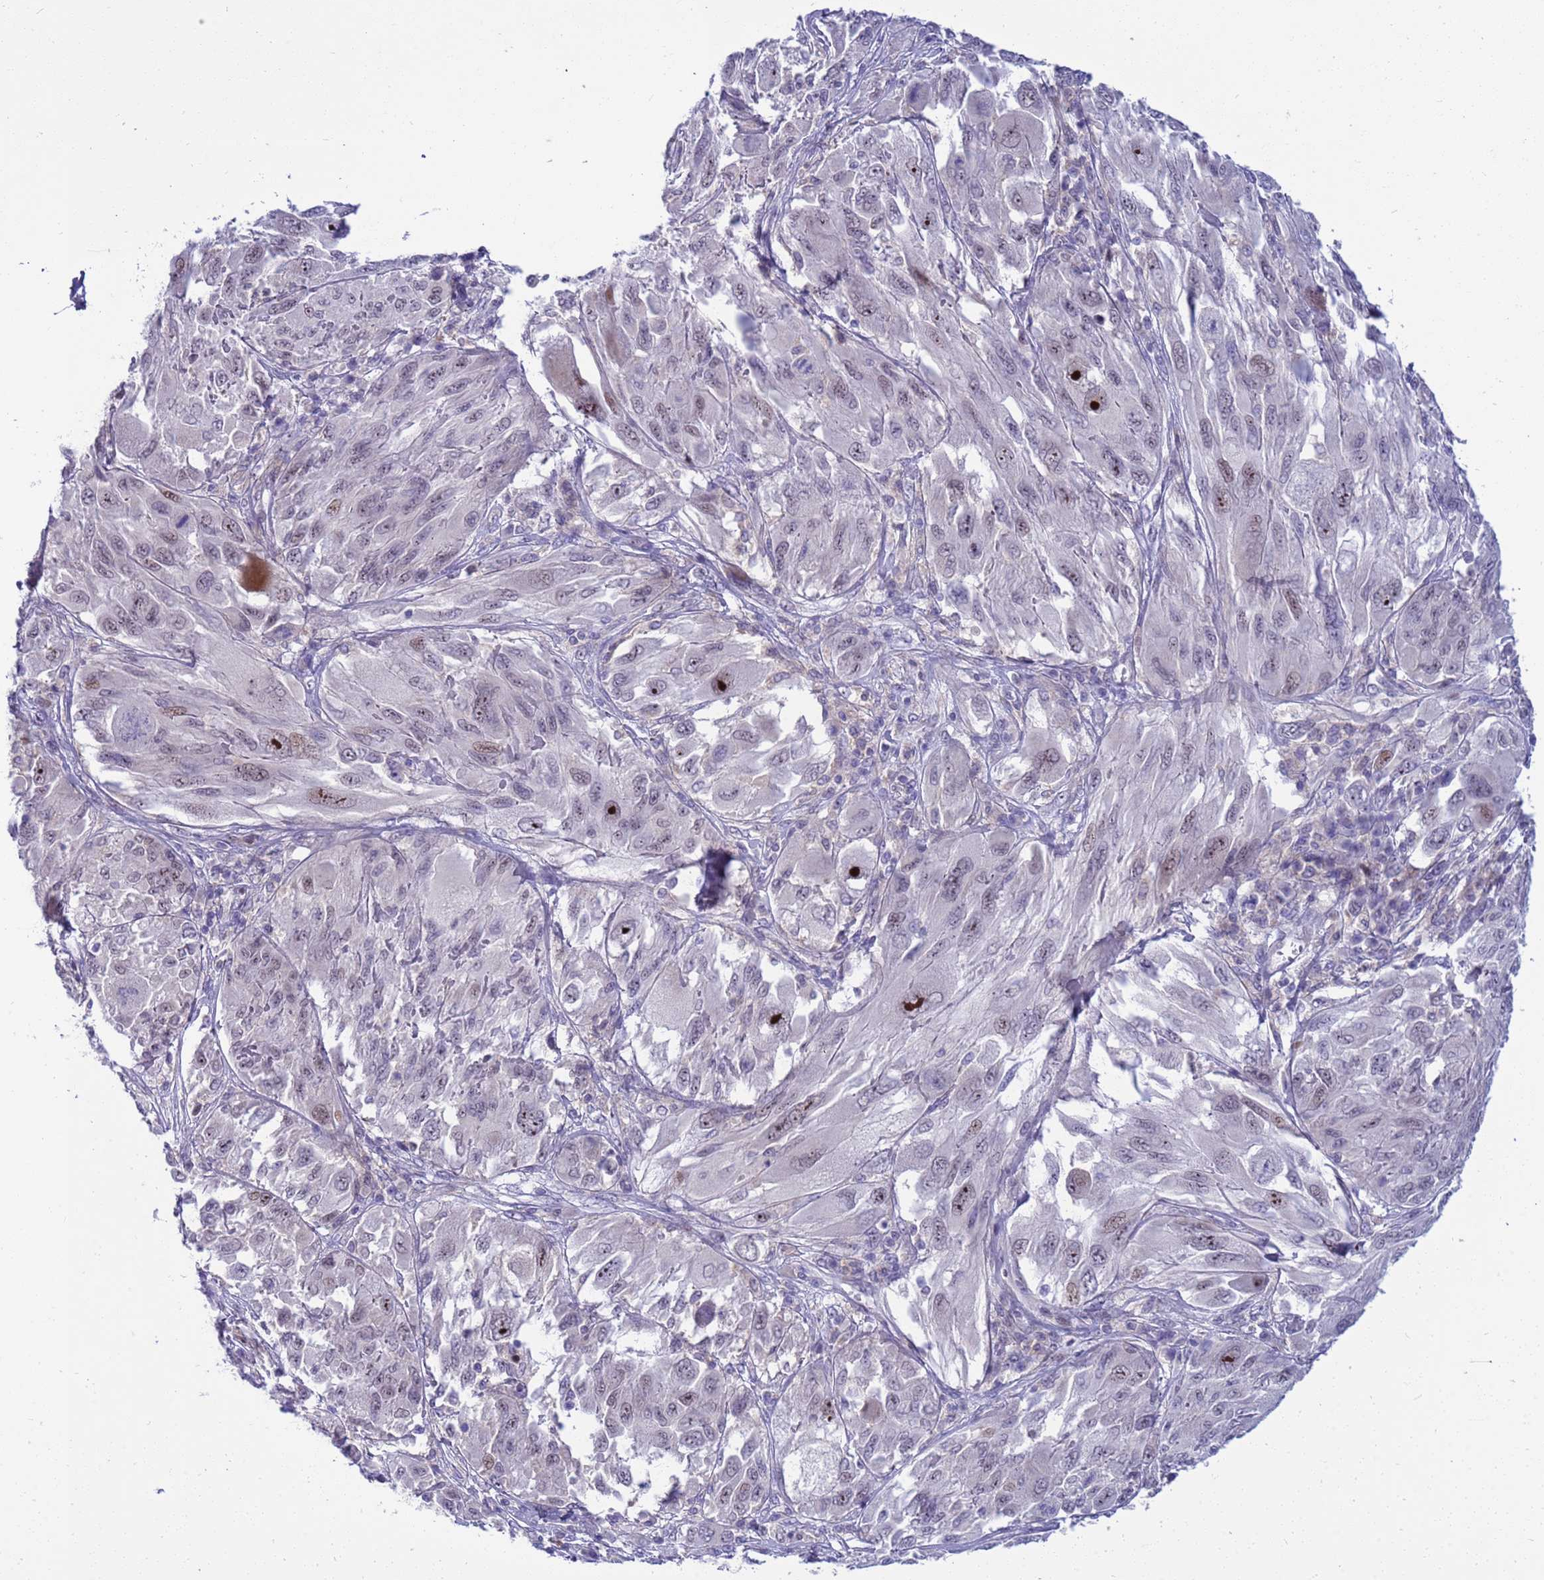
{"staining": {"intensity": "strong", "quantity": "<25%", "location": "nuclear"}, "tissue": "melanoma", "cell_type": "Tumor cells", "image_type": "cancer", "snomed": [{"axis": "morphology", "description": "Malignant melanoma, NOS"}, {"axis": "topography", "description": "Skin"}], "caption": "Human melanoma stained with a brown dye demonstrates strong nuclear positive staining in about <25% of tumor cells.", "gene": "LRATD1", "patient": {"sex": "female", "age": 91}}